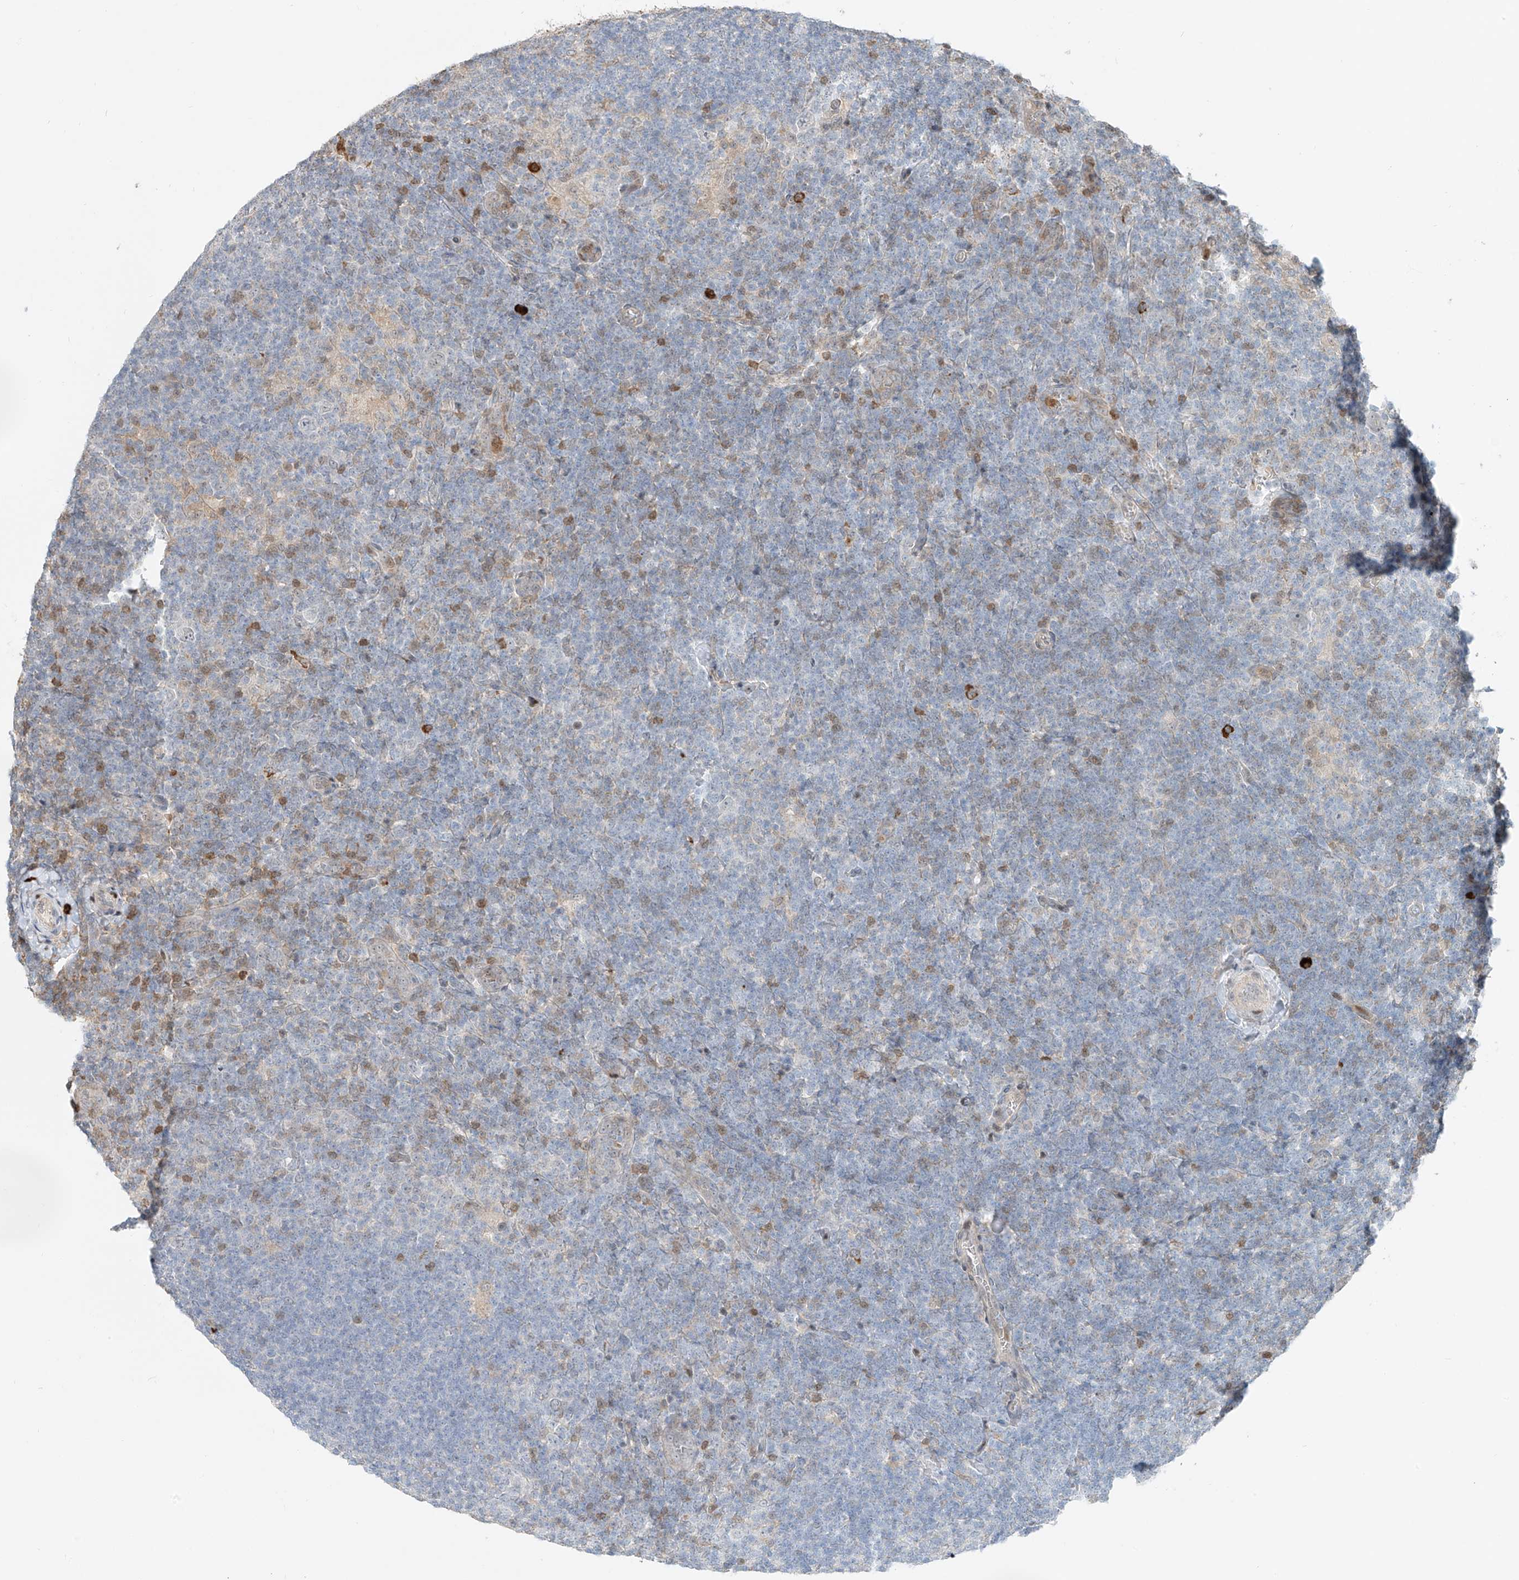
{"staining": {"intensity": "negative", "quantity": "none", "location": "none"}, "tissue": "lymphoma", "cell_type": "Tumor cells", "image_type": "cancer", "snomed": [{"axis": "morphology", "description": "Hodgkin's disease, NOS"}, {"axis": "topography", "description": "Lymph node"}], "caption": "Protein analysis of lymphoma reveals no significant expression in tumor cells. (Immunohistochemistry (ihc), brightfield microscopy, high magnification).", "gene": "CEP162", "patient": {"sex": "female", "age": 57}}